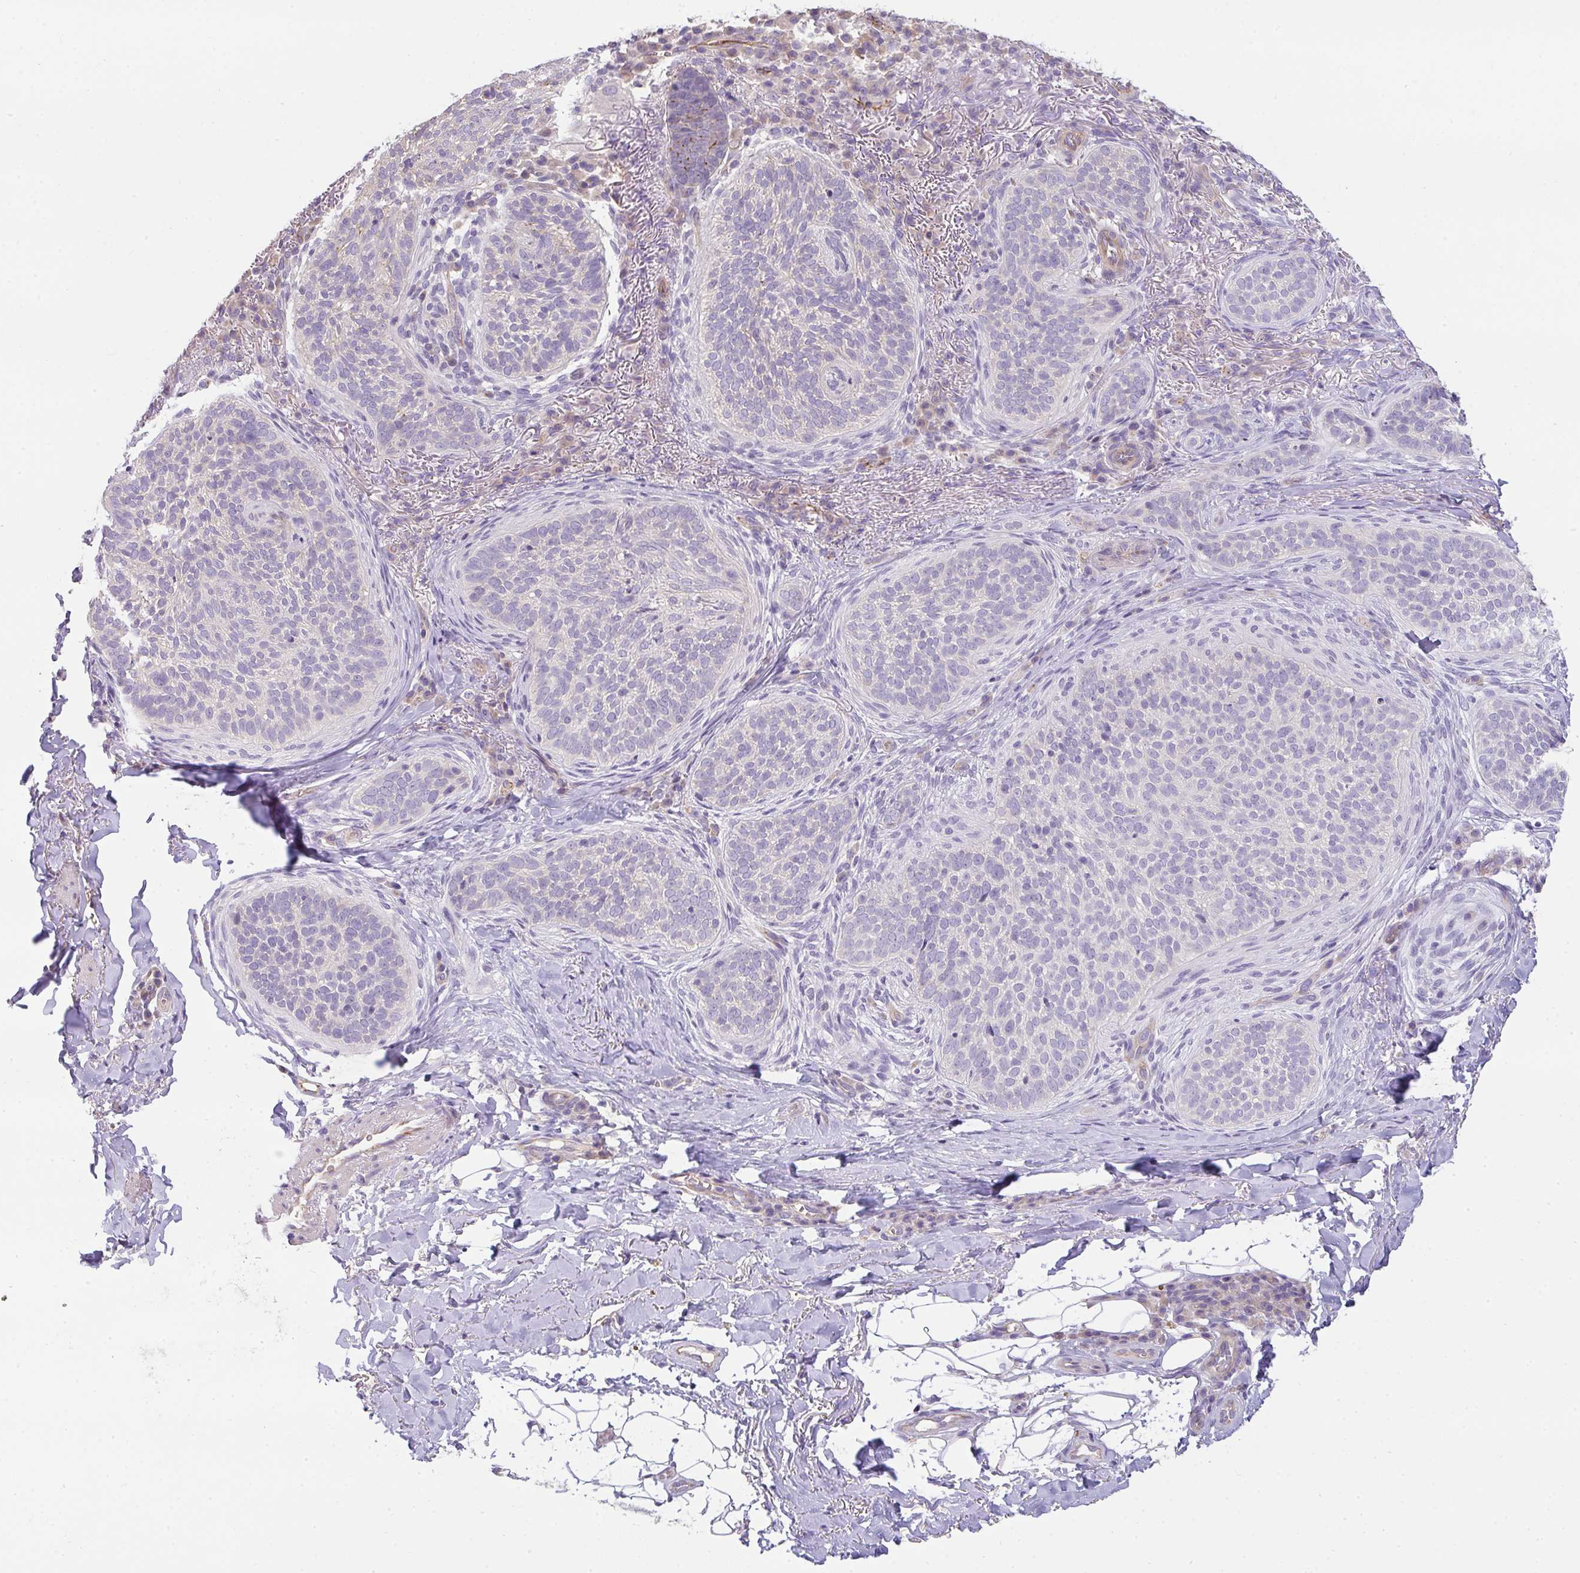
{"staining": {"intensity": "negative", "quantity": "none", "location": "none"}, "tissue": "skin cancer", "cell_type": "Tumor cells", "image_type": "cancer", "snomed": [{"axis": "morphology", "description": "Basal cell carcinoma"}, {"axis": "topography", "description": "Skin"}, {"axis": "topography", "description": "Skin of head"}], "caption": "A histopathology image of basal cell carcinoma (skin) stained for a protein exhibits no brown staining in tumor cells.", "gene": "FILIP1", "patient": {"sex": "male", "age": 62}}